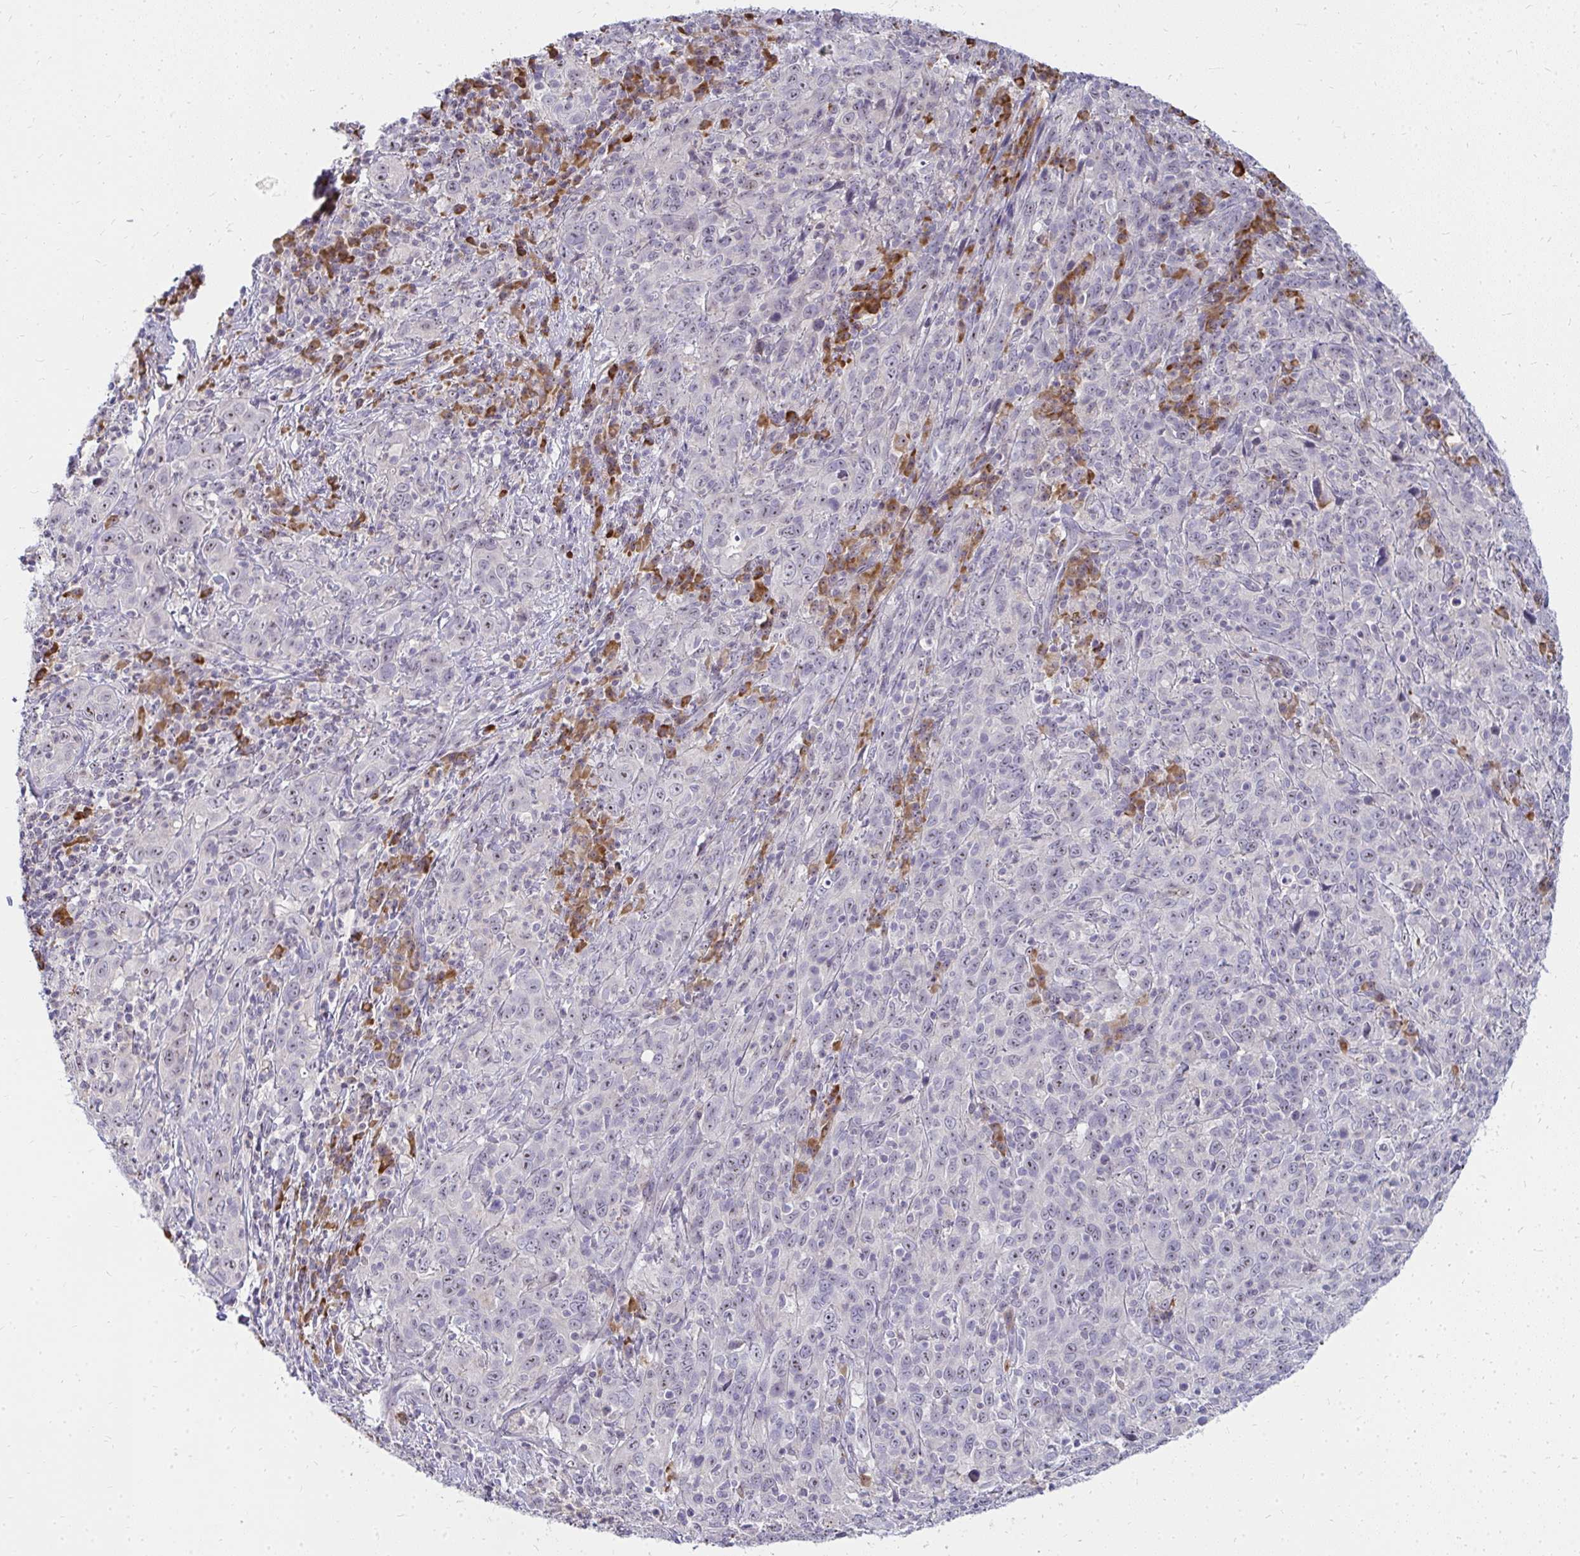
{"staining": {"intensity": "weak", "quantity": "<25%", "location": "nuclear"}, "tissue": "cervical cancer", "cell_type": "Tumor cells", "image_type": "cancer", "snomed": [{"axis": "morphology", "description": "Squamous cell carcinoma, NOS"}, {"axis": "topography", "description": "Cervix"}], "caption": "Squamous cell carcinoma (cervical) stained for a protein using immunohistochemistry (IHC) shows no expression tumor cells.", "gene": "FAM9A", "patient": {"sex": "female", "age": 46}}